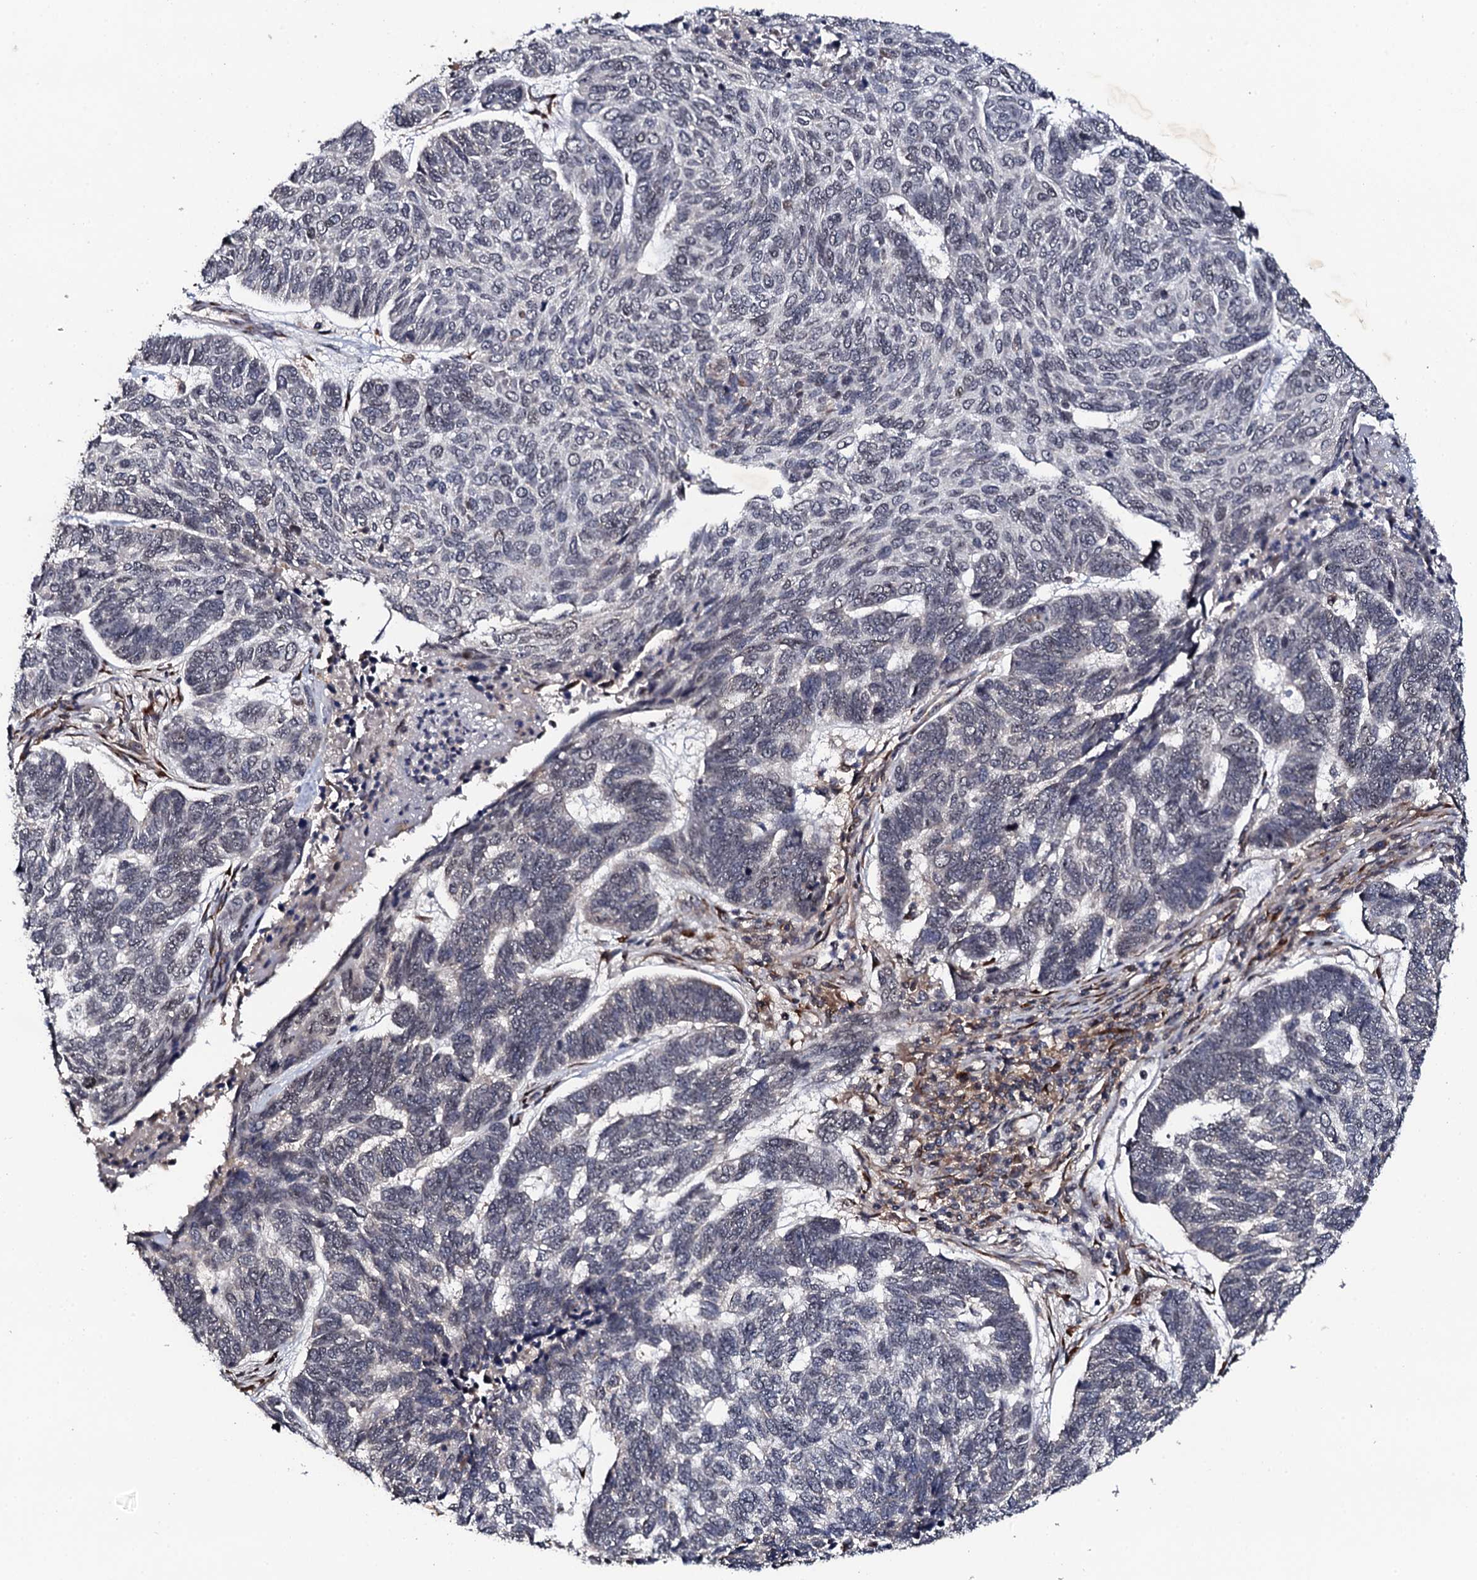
{"staining": {"intensity": "negative", "quantity": "none", "location": "none"}, "tissue": "skin cancer", "cell_type": "Tumor cells", "image_type": "cancer", "snomed": [{"axis": "morphology", "description": "Basal cell carcinoma"}, {"axis": "topography", "description": "Skin"}], "caption": "Immunohistochemistry (IHC) of human skin cancer exhibits no expression in tumor cells. (DAB immunohistochemistry visualized using brightfield microscopy, high magnification).", "gene": "FAM111A", "patient": {"sex": "female", "age": 65}}